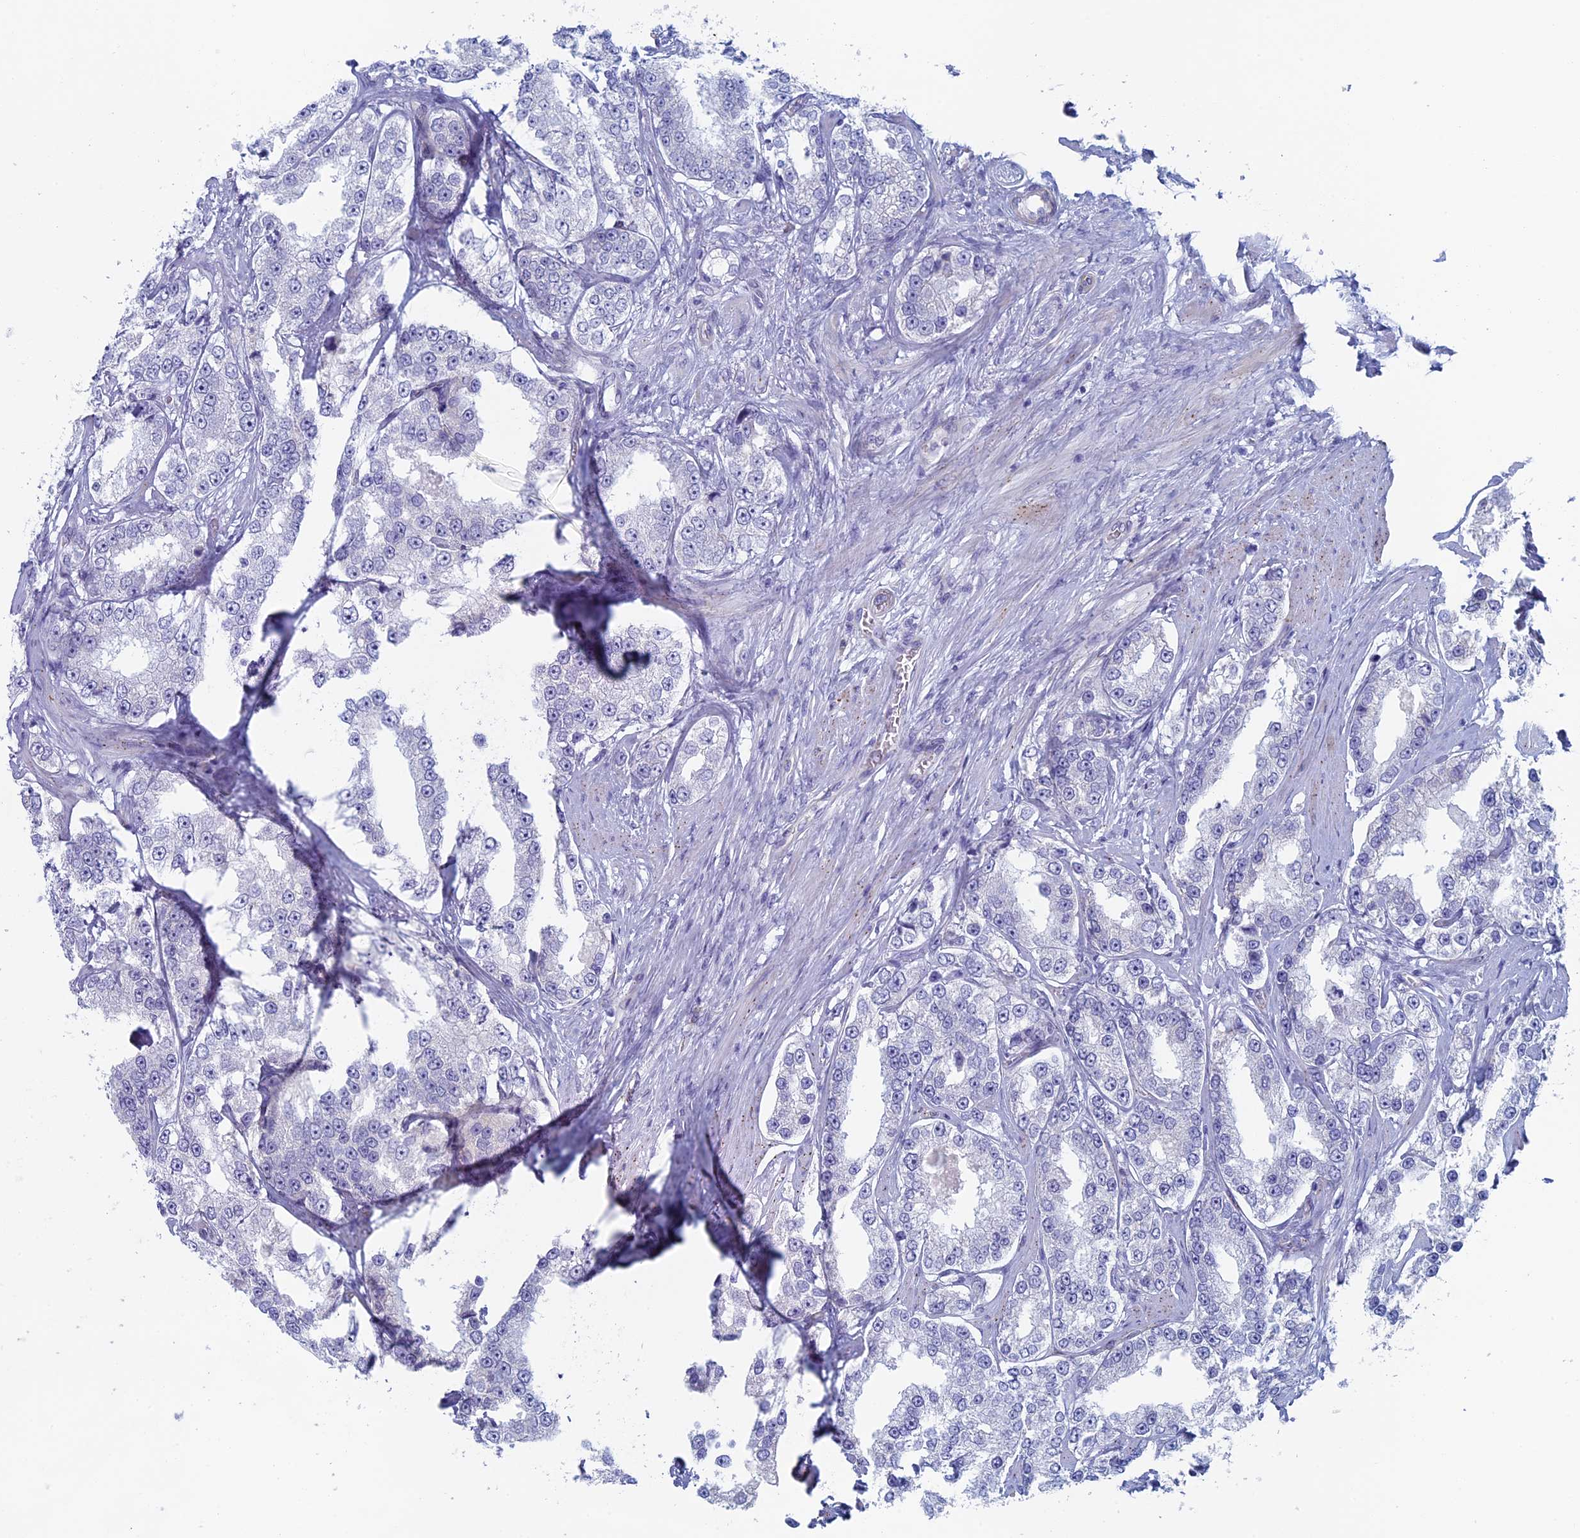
{"staining": {"intensity": "negative", "quantity": "none", "location": "none"}, "tissue": "prostate cancer", "cell_type": "Tumor cells", "image_type": "cancer", "snomed": [{"axis": "morphology", "description": "Normal tissue, NOS"}, {"axis": "morphology", "description": "Adenocarcinoma, High grade"}, {"axis": "topography", "description": "Prostate"}], "caption": "Immunohistochemical staining of human prostate adenocarcinoma (high-grade) exhibits no significant staining in tumor cells. (DAB immunohistochemistry visualized using brightfield microscopy, high magnification).", "gene": "MAGEB6", "patient": {"sex": "male", "age": 83}}